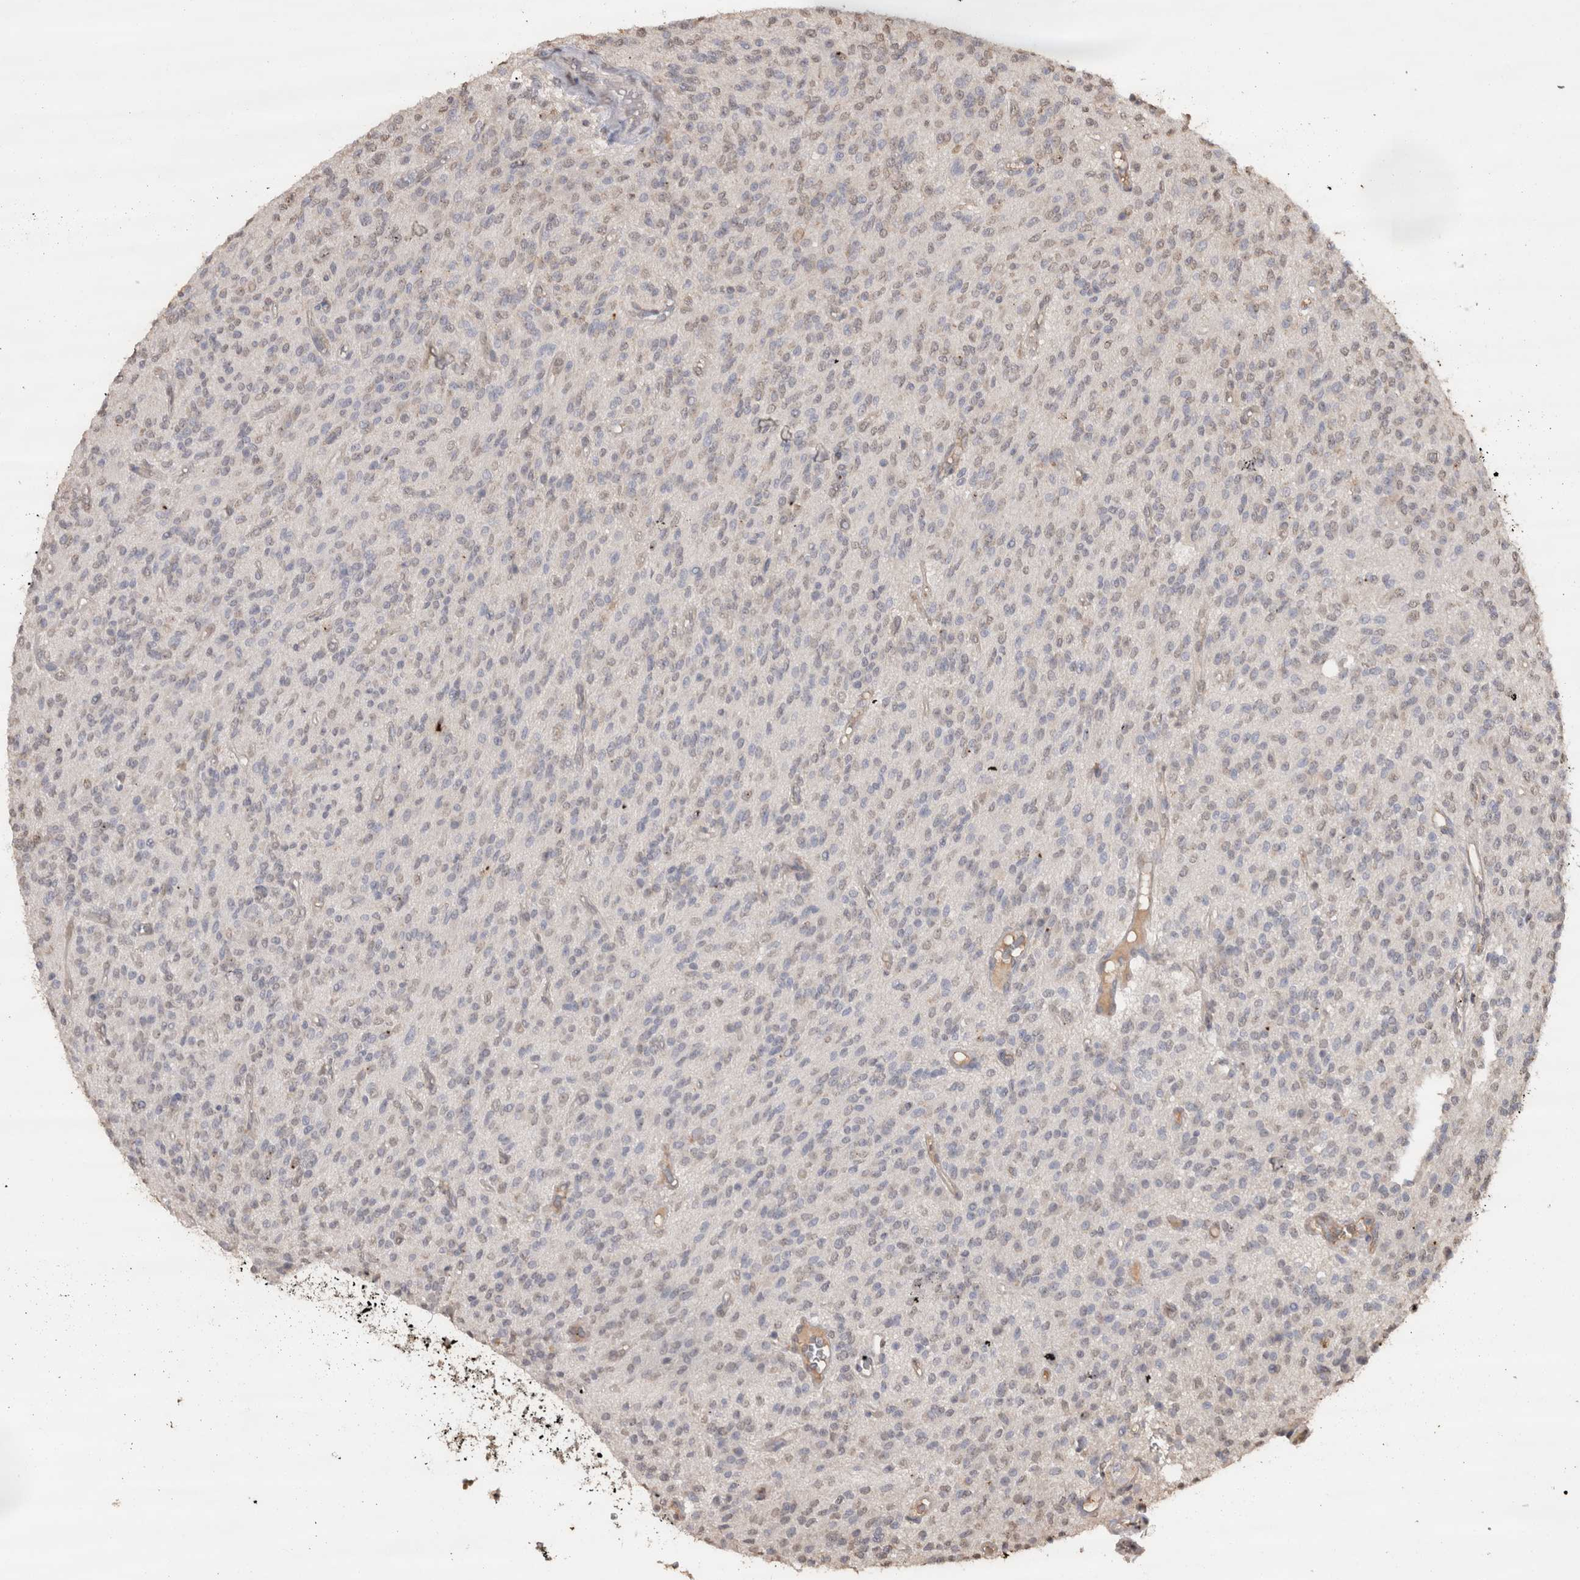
{"staining": {"intensity": "weak", "quantity": "<25%", "location": "nuclear"}, "tissue": "glioma", "cell_type": "Tumor cells", "image_type": "cancer", "snomed": [{"axis": "morphology", "description": "Glioma, malignant, High grade"}, {"axis": "topography", "description": "Brain"}], "caption": "Tumor cells show no significant staining in glioma.", "gene": "CRELD2", "patient": {"sex": "male", "age": 34}}